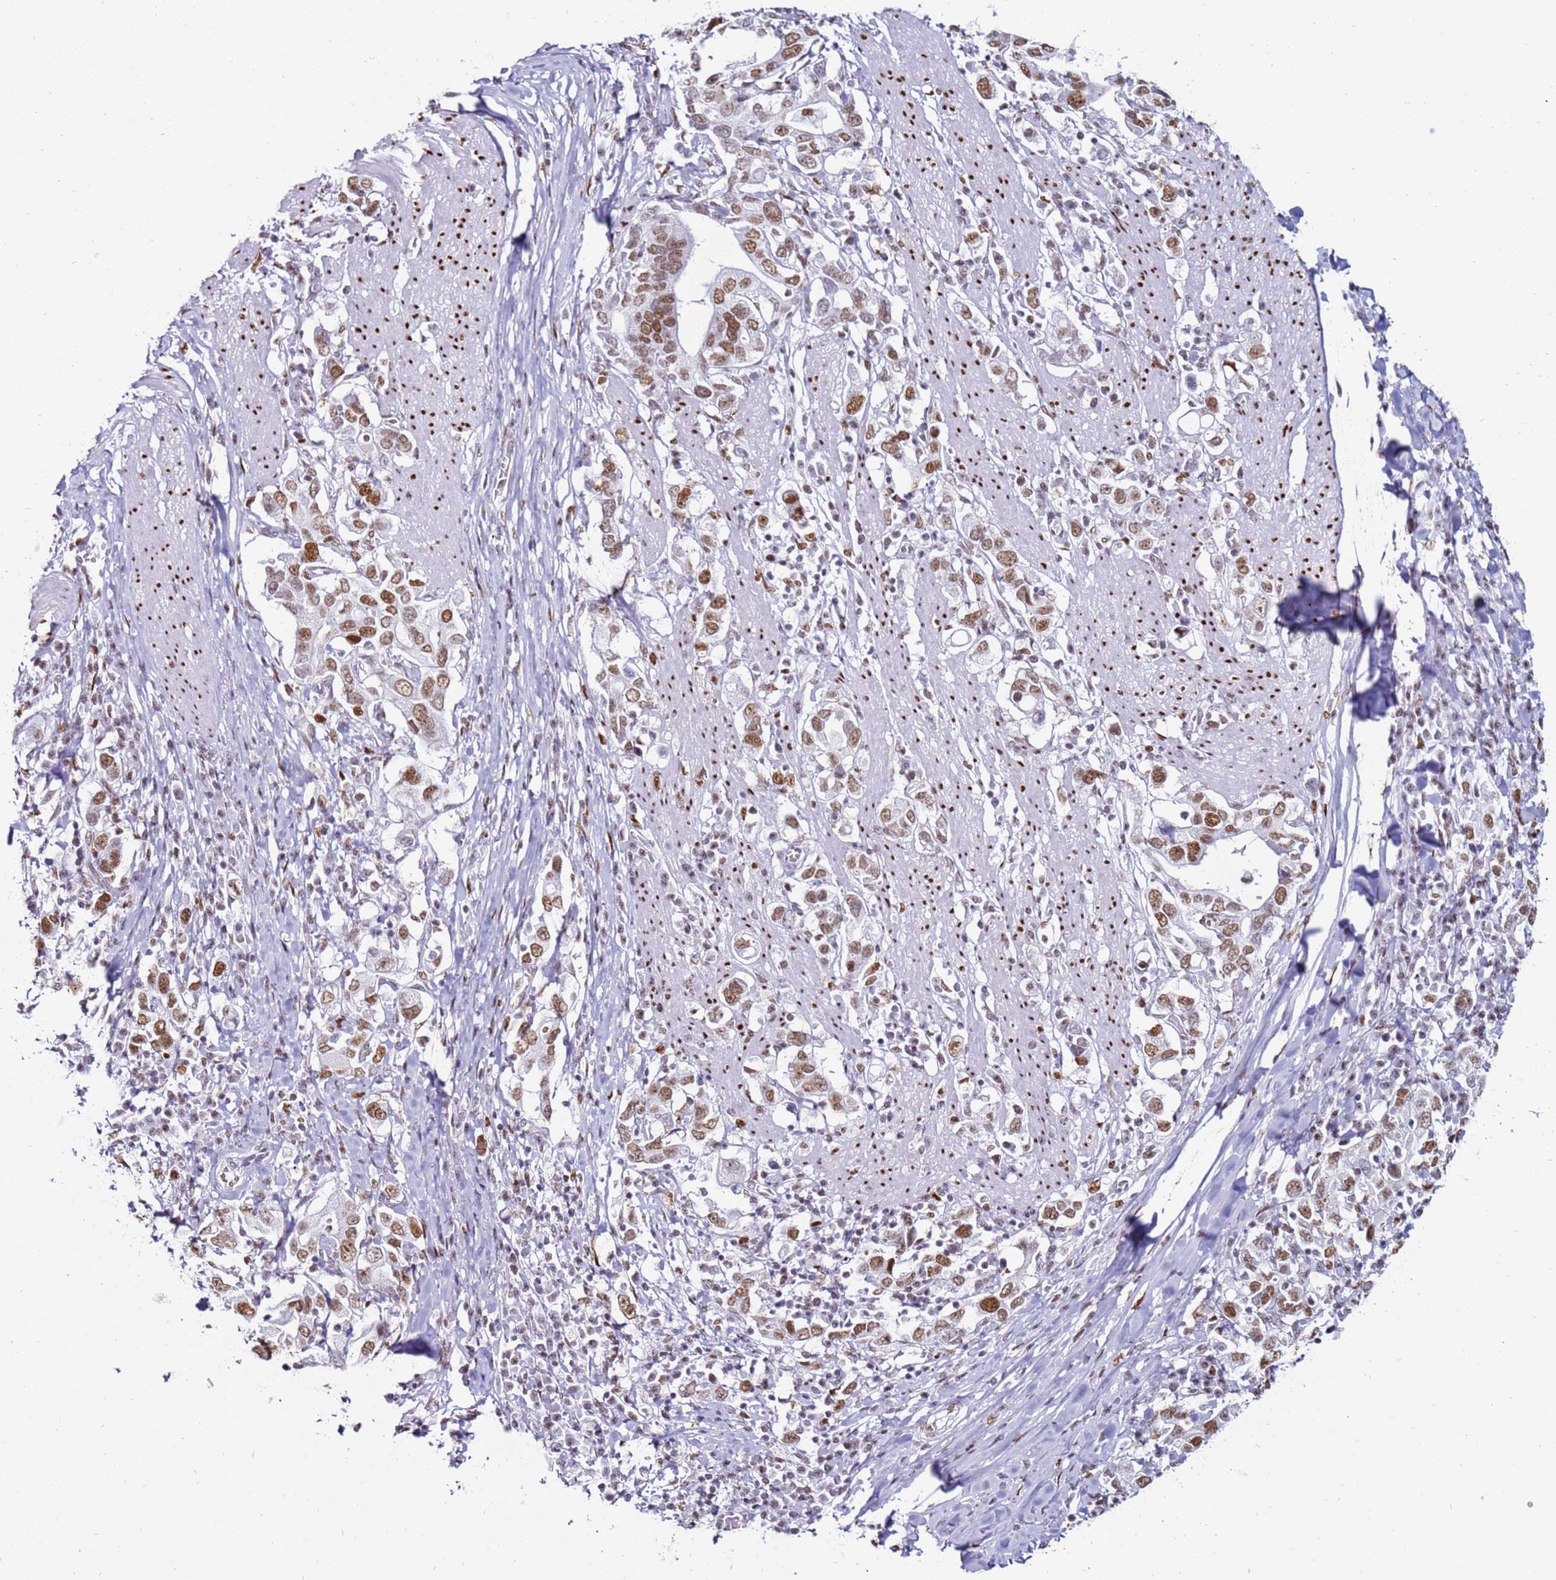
{"staining": {"intensity": "moderate", "quantity": ">75%", "location": "nuclear"}, "tissue": "stomach cancer", "cell_type": "Tumor cells", "image_type": "cancer", "snomed": [{"axis": "morphology", "description": "Adenocarcinoma, NOS"}, {"axis": "topography", "description": "Stomach, upper"}, {"axis": "topography", "description": "Stomach"}], "caption": "There is medium levels of moderate nuclear positivity in tumor cells of adenocarcinoma (stomach), as demonstrated by immunohistochemical staining (brown color).", "gene": "KPNA4", "patient": {"sex": "male", "age": 62}}